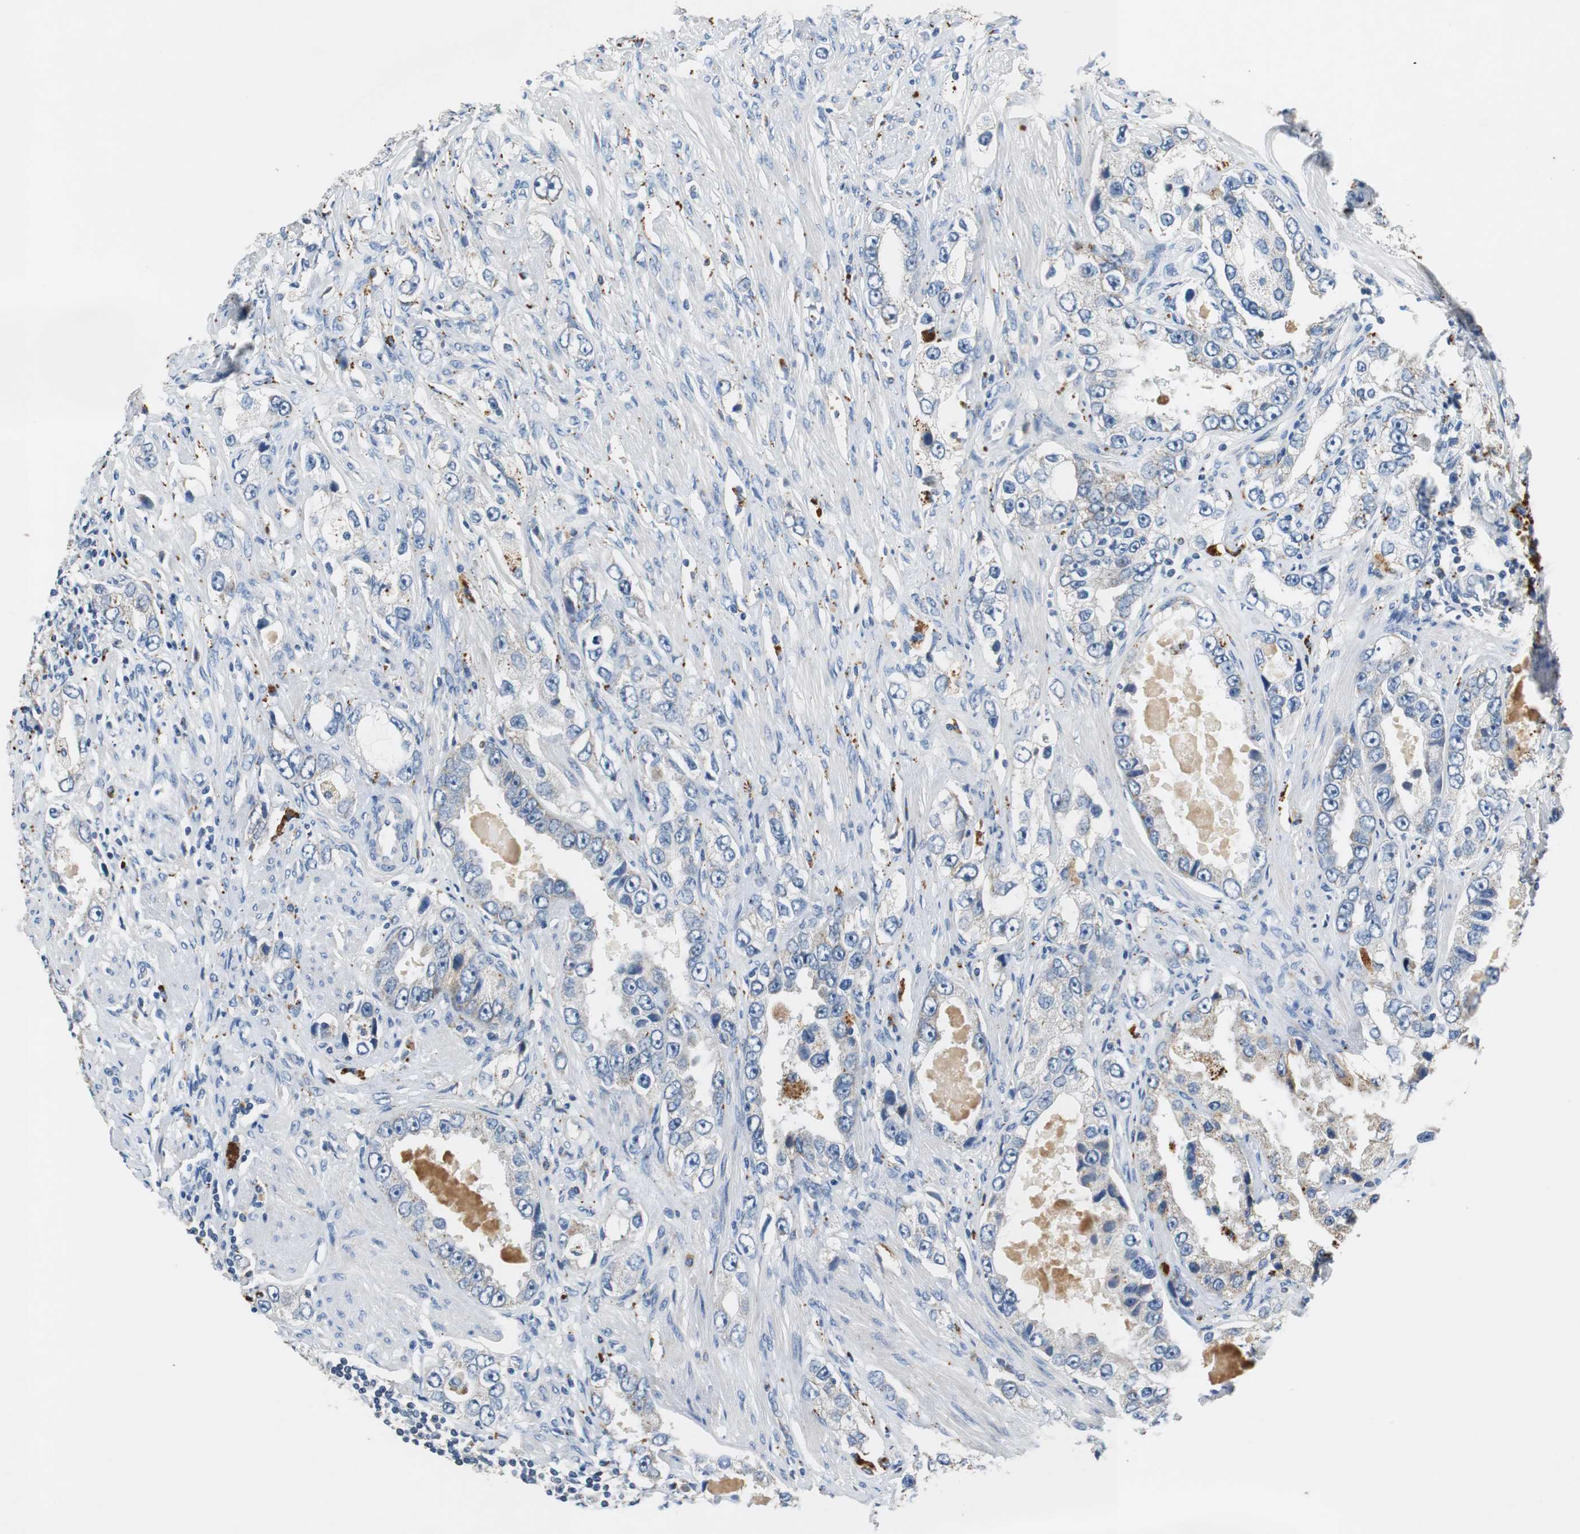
{"staining": {"intensity": "weak", "quantity": "<25%", "location": "cytoplasmic/membranous"}, "tissue": "prostate cancer", "cell_type": "Tumor cells", "image_type": "cancer", "snomed": [{"axis": "morphology", "description": "Adenocarcinoma, High grade"}, {"axis": "topography", "description": "Prostate"}], "caption": "Immunohistochemical staining of high-grade adenocarcinoma (prostate) displays no significant positivity in tumor cells. The staining is performed using DAB brown chromogen with nuclei counter-stained in using hematoxylin.", "gene": "NLGN1", "patient": {"sex": "male", "age": 63}}